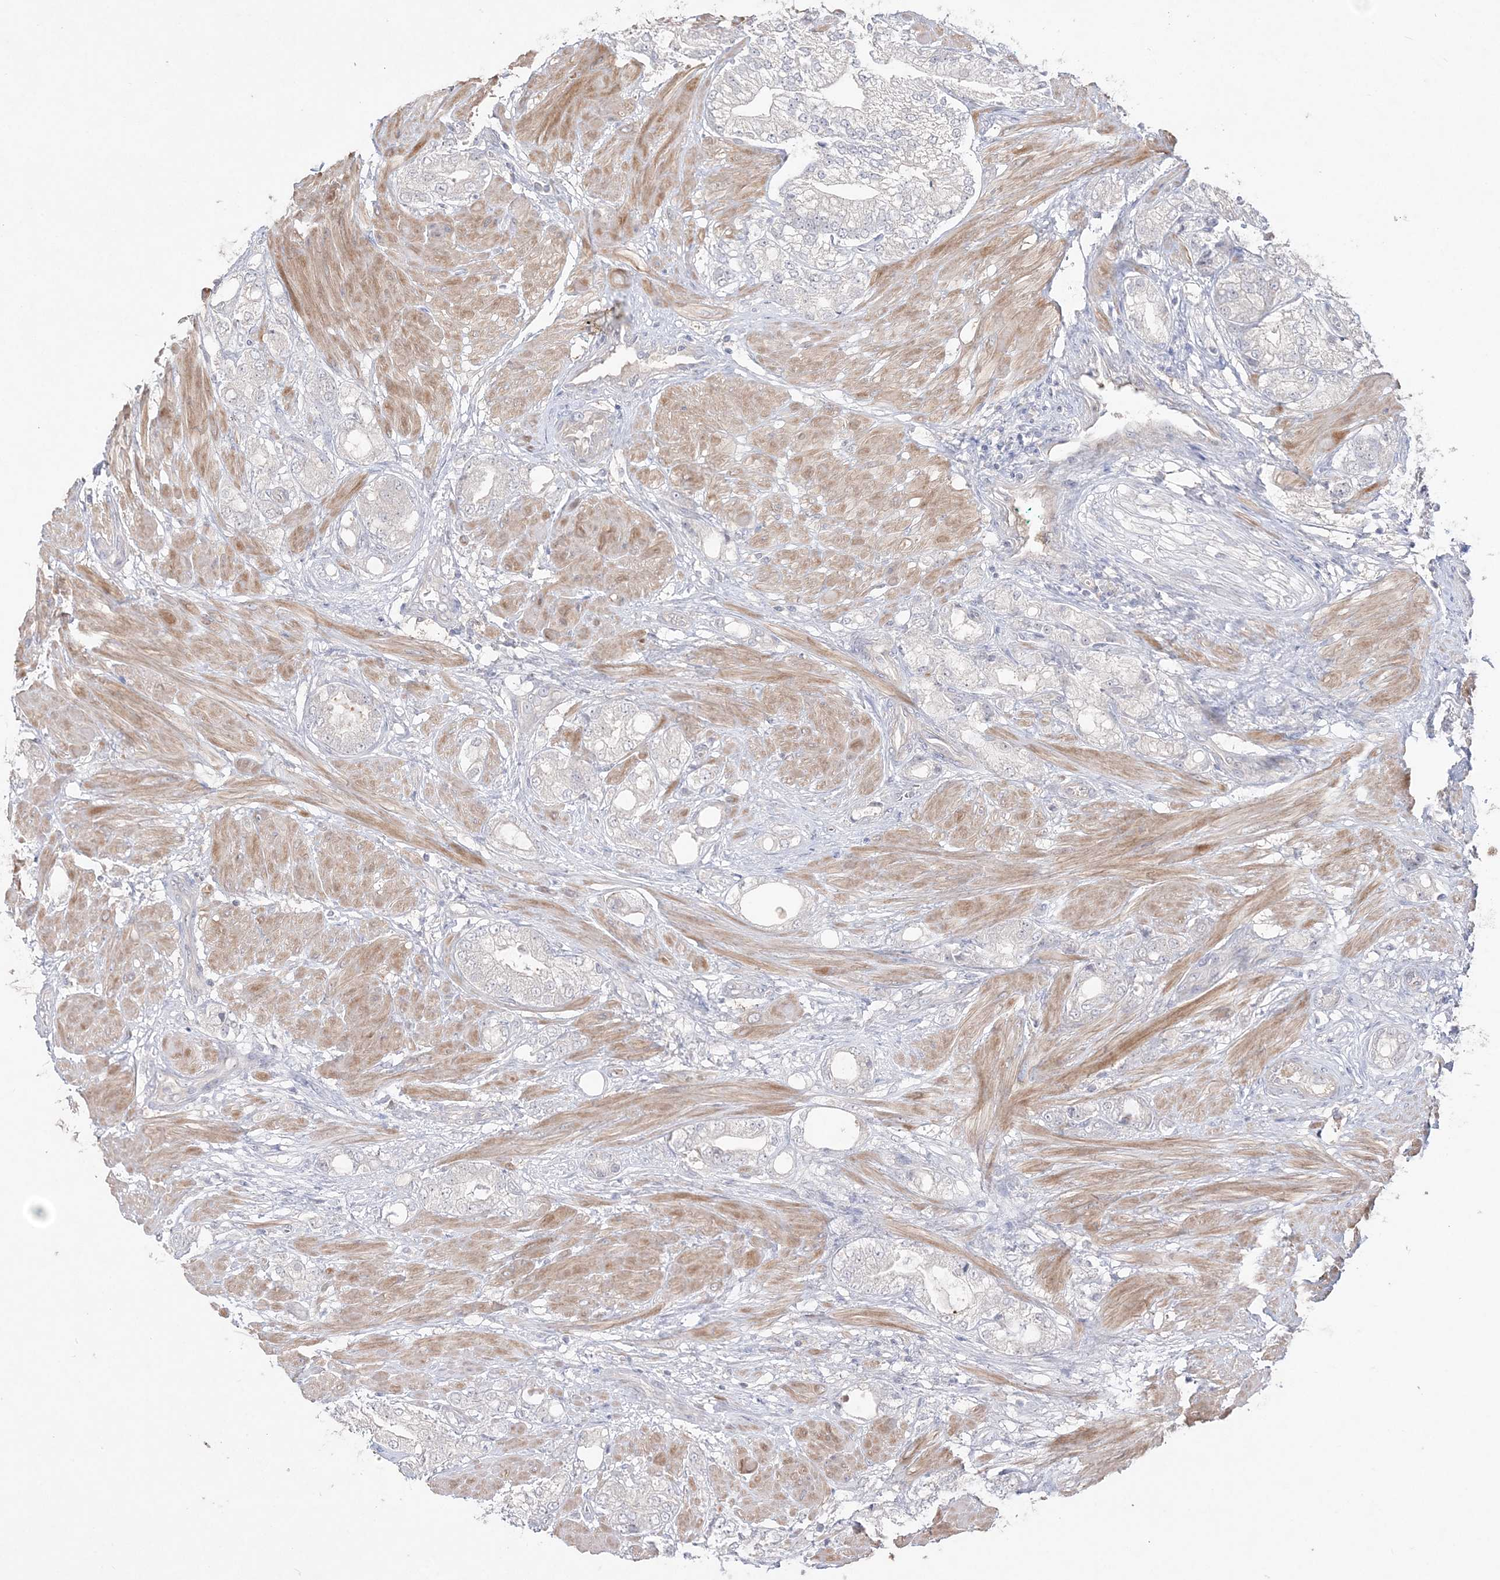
{"staining": {"intensity": "negative", "quantity": "none", "location": "none"}, "tissue": "prostate cancer", "cell_type": "Tumor cells", "image_type": "cancer", "snomed": [{"axis": "morphology", "description": "Adenocarcinoma, High grade"}, {"axis": "topography", "description": "Prostate"}], "caption": "The photomicrograph displays no staining of tumor cells in prostate cancer.", "gene": "SH3BP4", "patient": {"sex": "male", "age": 50}}